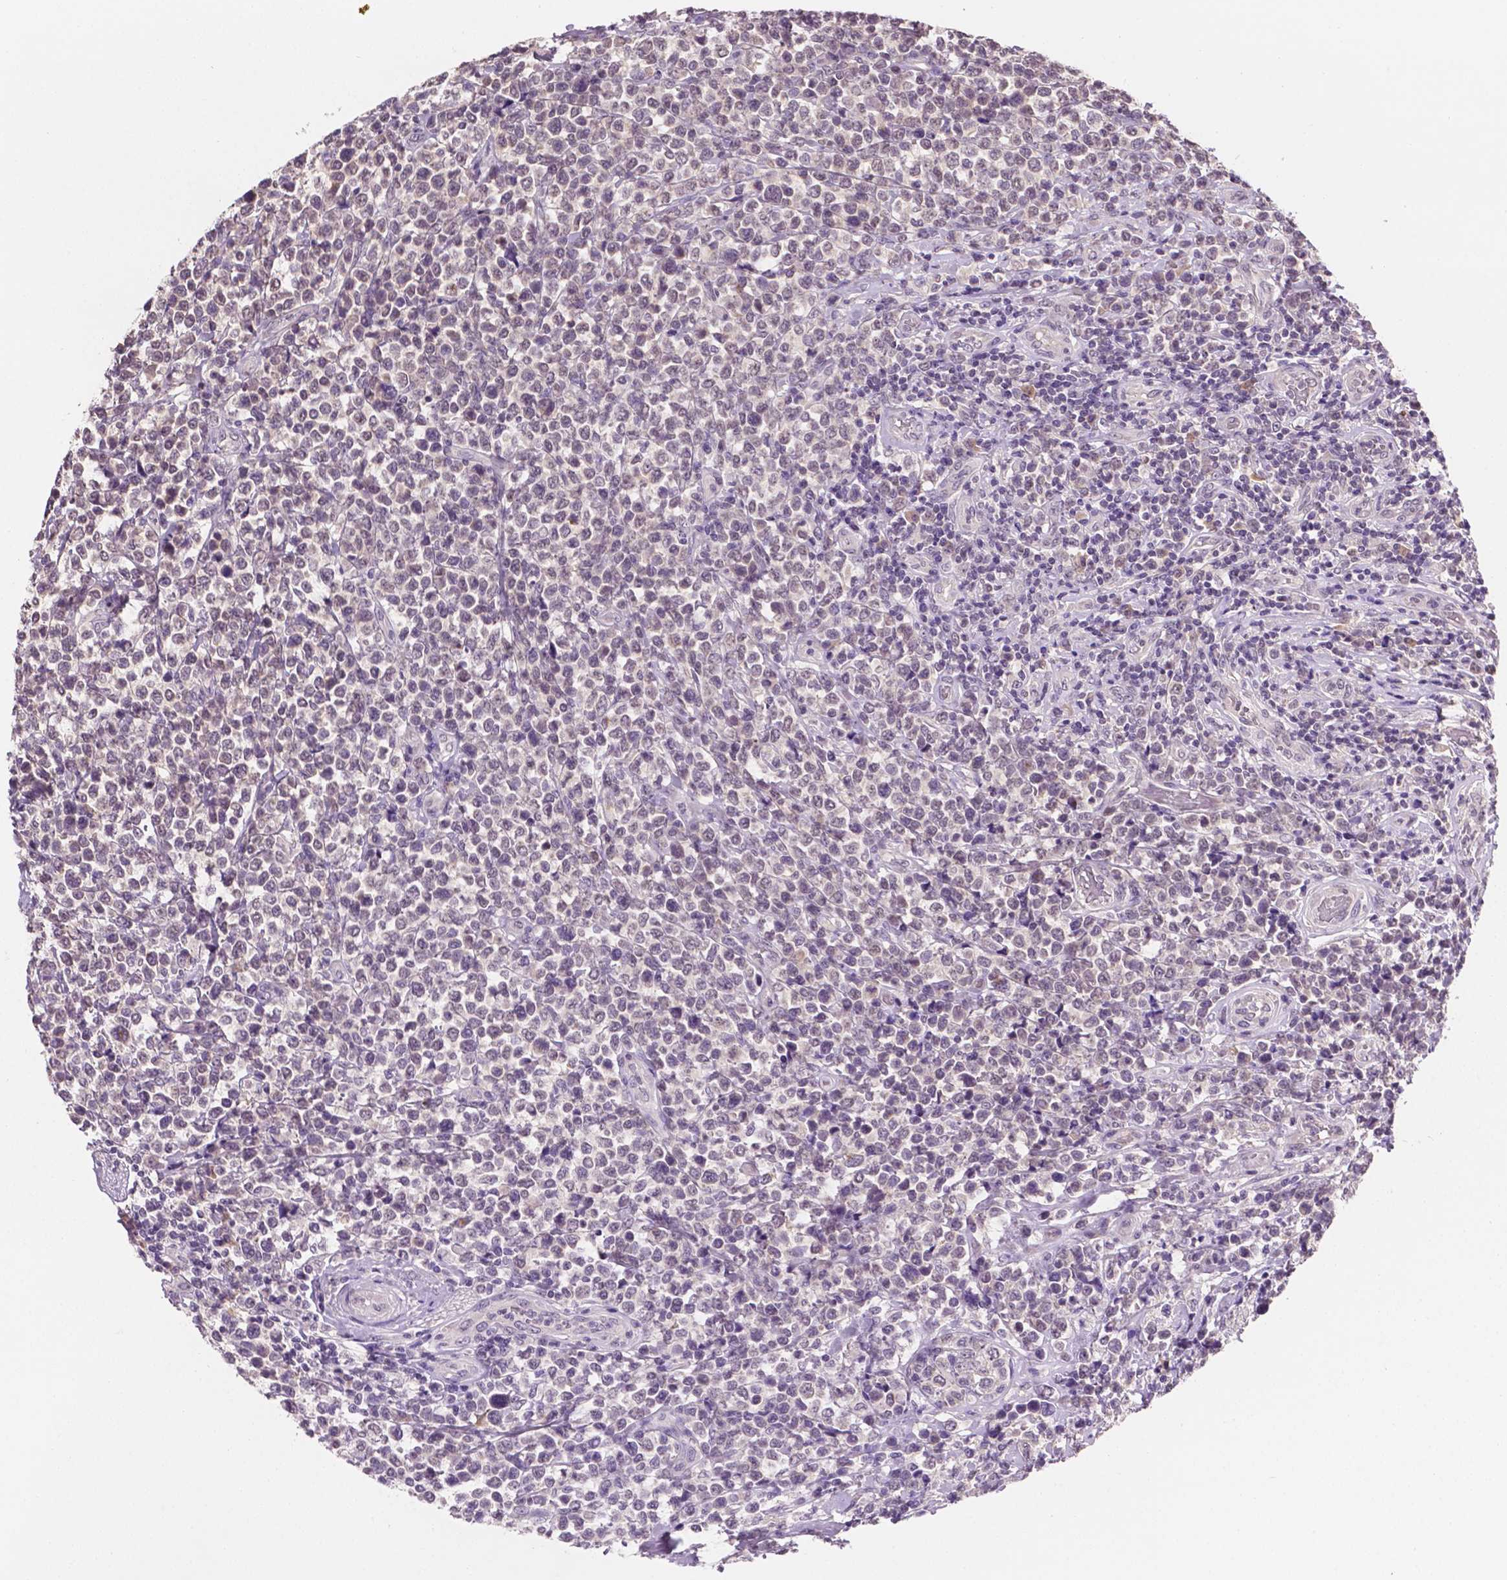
{"staining": {"intensity": "negative", "quantity": "none", "location": "none"}, "tissue": "lymphoma", "cell_type": "Tumor cells", "image_type": "cancer", "snomed": [{"axis": "morphology", "description": "Malignant lymphoma, non-Hodgkin's type, High grade"}, {"axis": "topography", "description": "Soft tissue"}], "caption": "IHC of malignant lymphoma, non-Hodgkin's type (high-grade) reveals no expression in tumor cells. (Stains: DAB (3,3'-diaminobenzidine) immunohistochemistry (IHC) with hematoxylin counter stain, Microscopy: brightfield microscopy at high magnification).", "gene": "MROH6", "patient": {"sex": "female", "age": 56}}